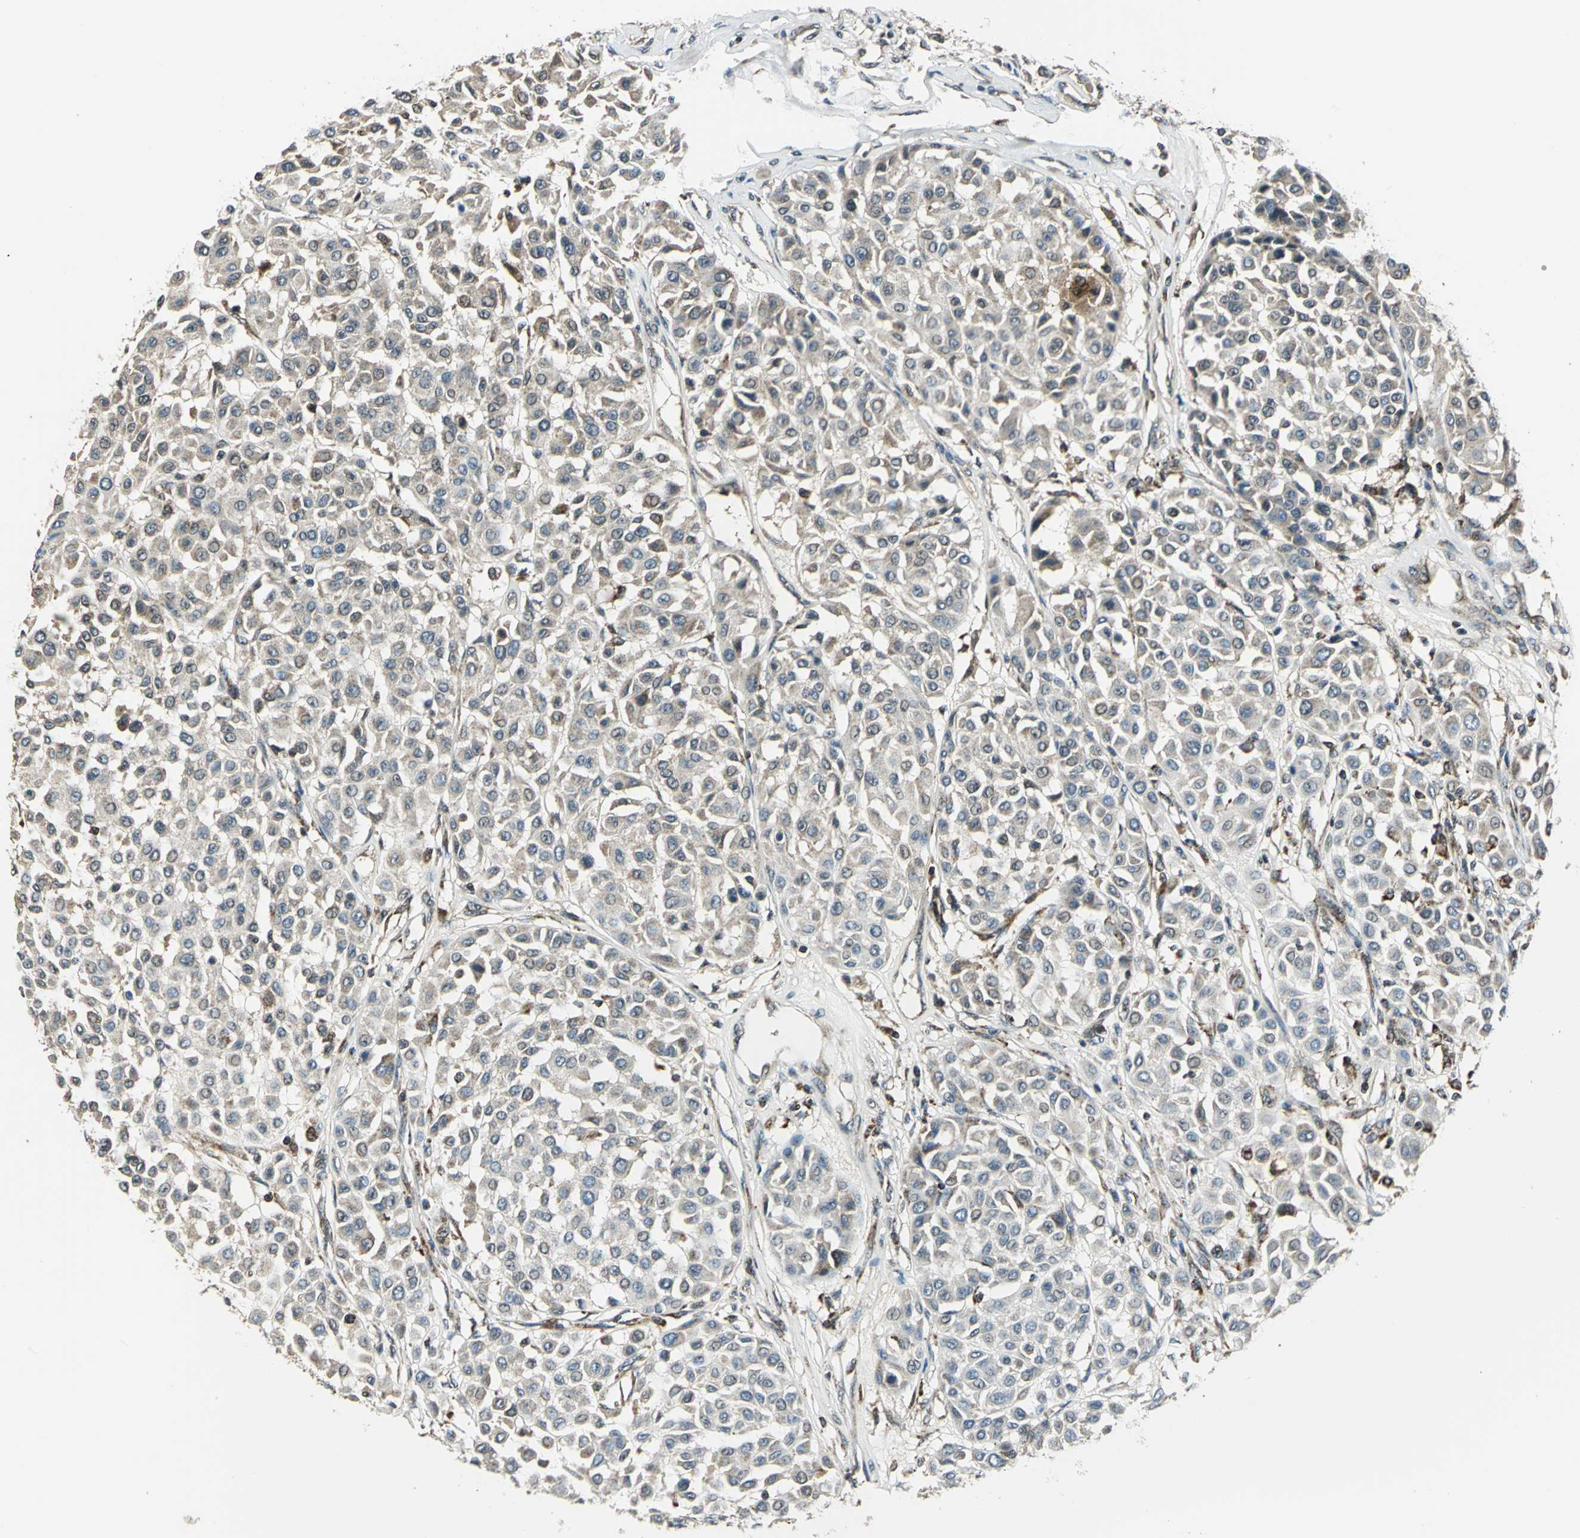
{"staining": {"intensity": "moderate", "quantity": ">75%", "location": "cytoplasmic/membranous"}, "tissue": "melanoma", "cell_type": "Tumor cells", "image_type": "cancer", "snomed": [{"axis": "morphology", "description": "Malignant melanoma, Metastatic site"}, {"axis": "topography", "description": "Soft tissue"}], "caption": "Immunohistochemical staining of malignant melanoma (metastatic site) demonstrates medium levels of moderate cytoplasmic/membranous positivity in about >75% of tumor cells. The protein is stained brown, and the nuclei are stained in blue (DAB (3,3'-diaminobenzidine) IHC with brightfield microscopy, high magnification).", "gene": "NUDT2", "patient": {"sex": "male", "age": 41}}